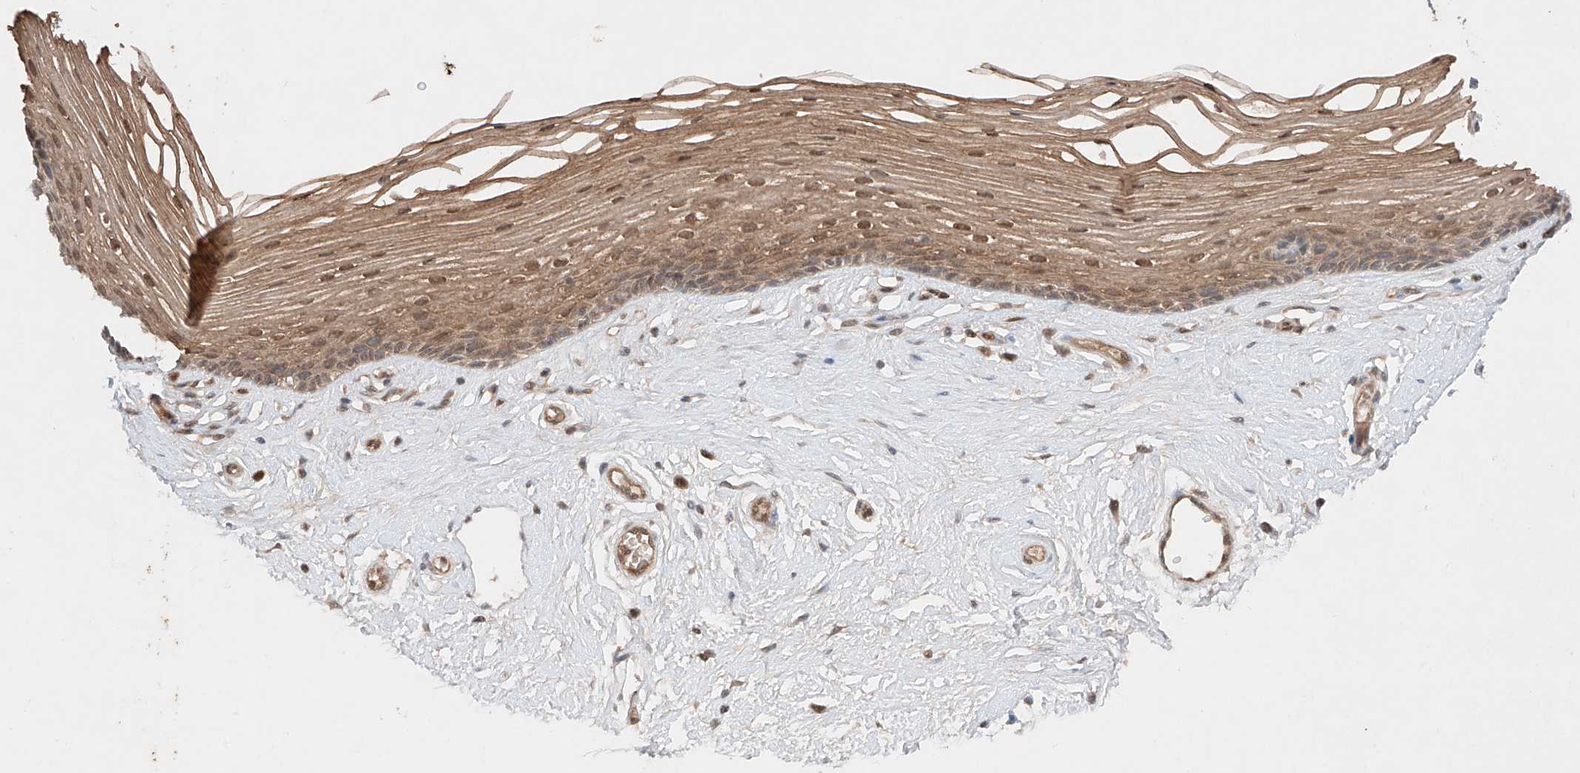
{"staining": {"intensity": "moderate", "quantity": ">75%", "location": "cytoplasmic/membranous,nuclear"}, "tissue": "vagina", "cell_type": "Squamous epithelial cells", "image_type": "normal", "snomed": [{"axis": "morphology", "description": "Normal tissue, NOS"}, {"axis": "topography", "description": "Vagina"}], "caption": "DAB (3,3'-diaminobenzidine) immunohistochemical staining of normal vagina shows moderate cytoplasmic/membranous,nuclear protein positivity in about >75% of squamous epithelial cells.", "gene": "RNF31", "patient": {"sex": "female", "age": 46}}